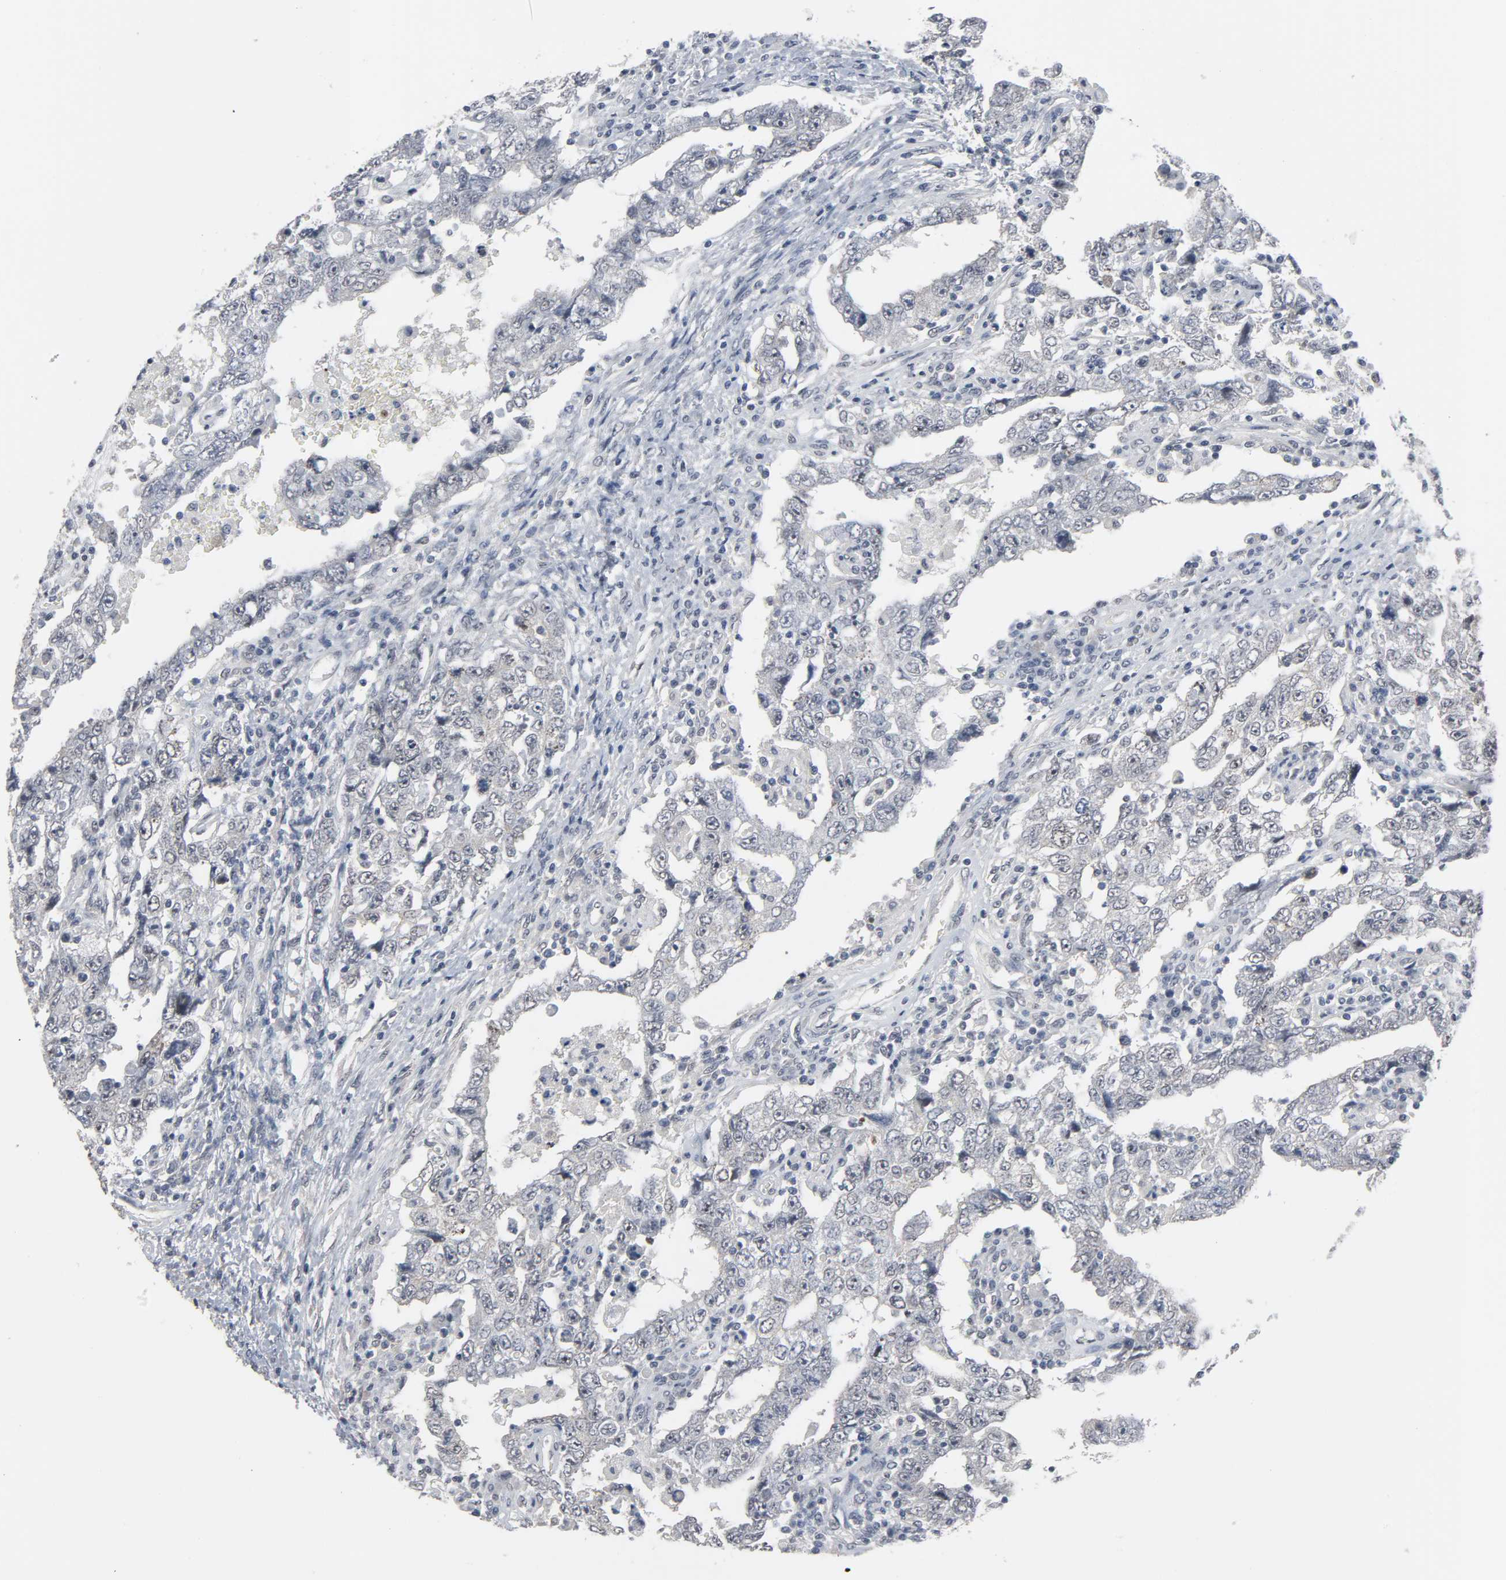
{"staining": {"intensity": "negative", "quantity": "none", "location": "none"}, "tissue": "testis cancer", "cell_type": "Tumor cells", "image_type": "cancer", "snomed": [{"axis": "morphology", "description": "Carcinoma, Embryonal, NOS"}, {"axis": "topography", "description": "Testis"}], "caption": "High magnification brightfield microscopy of testis cancer (embryonal carcinoma) stained with DAB (3,3'-diaminobenzidine) (brown) and counterstained with hematoxylin (blue): tumor cells show no significant staining. Nuclei are stained in blue.", "gene": "ACSS2", "patient": {"sex": "male", "age": 26}}